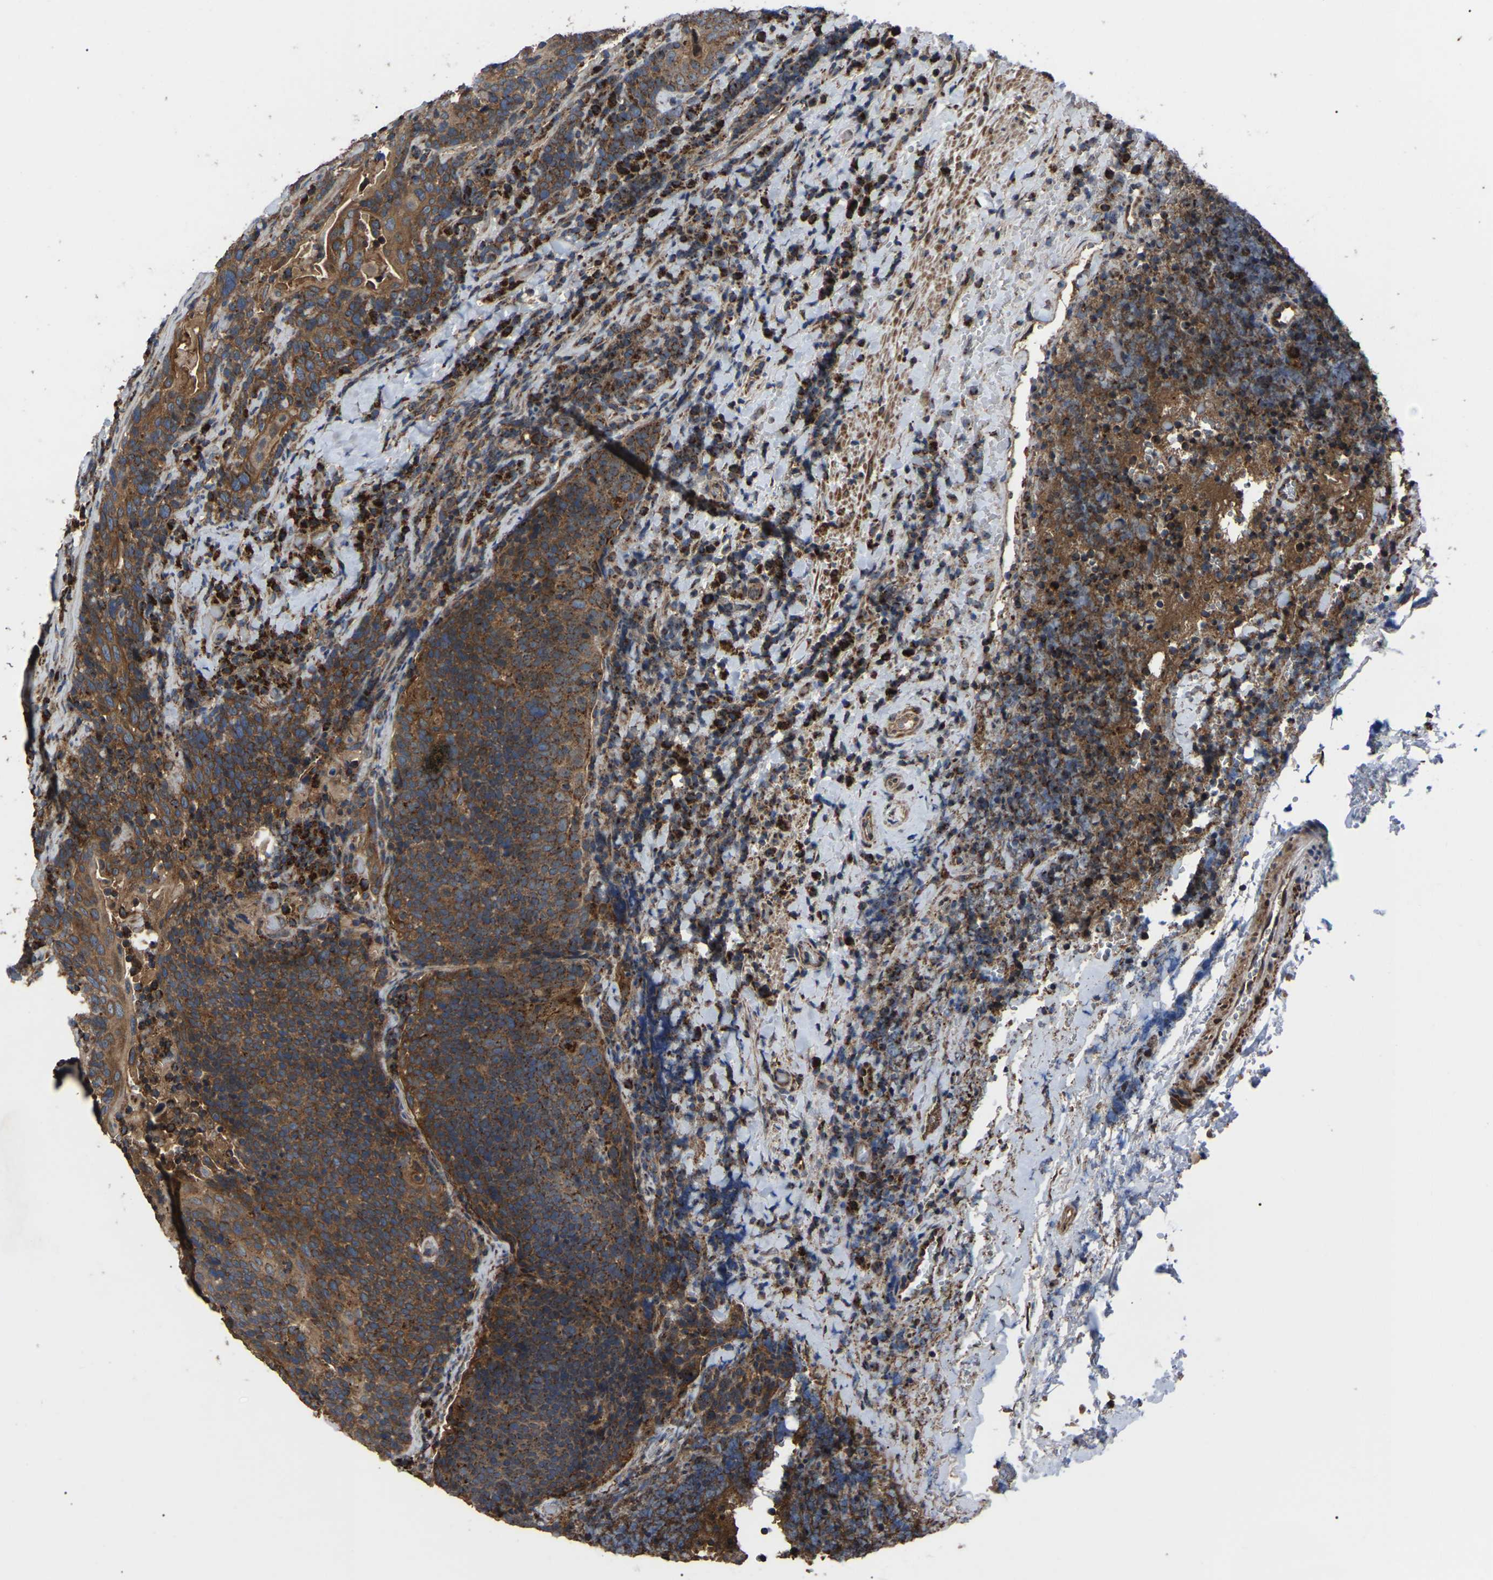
{"staining": {"intensity": "moderate", "quantity": ">75%", "location": "cytoplasmic/membranous"}, "tissue": "head and neck cancer", "cell_type": "Tumor cells", "image_type": "cancer", "snomed": [{"axis": "morphology", "description": "Squamous cell carcinoma, NOS"}, {"axis": "morphology", "description": "Squamous cell carcinoma, metastatic, NOS"}, {"axis": "topography", "description": "Lymph node"}, {"axis": "topography", "description": "Head-Neck"}], "caption": "IHC image of human head and neck cancer (squamous cell carcinoma) stained for a protein (brown), which demonstrates medium levels of moderate cytoplasmic/membranous staining in about >75% of tumor cells.", "gene": "GCC1", "patient": {"sex": "male", "age": 62}}